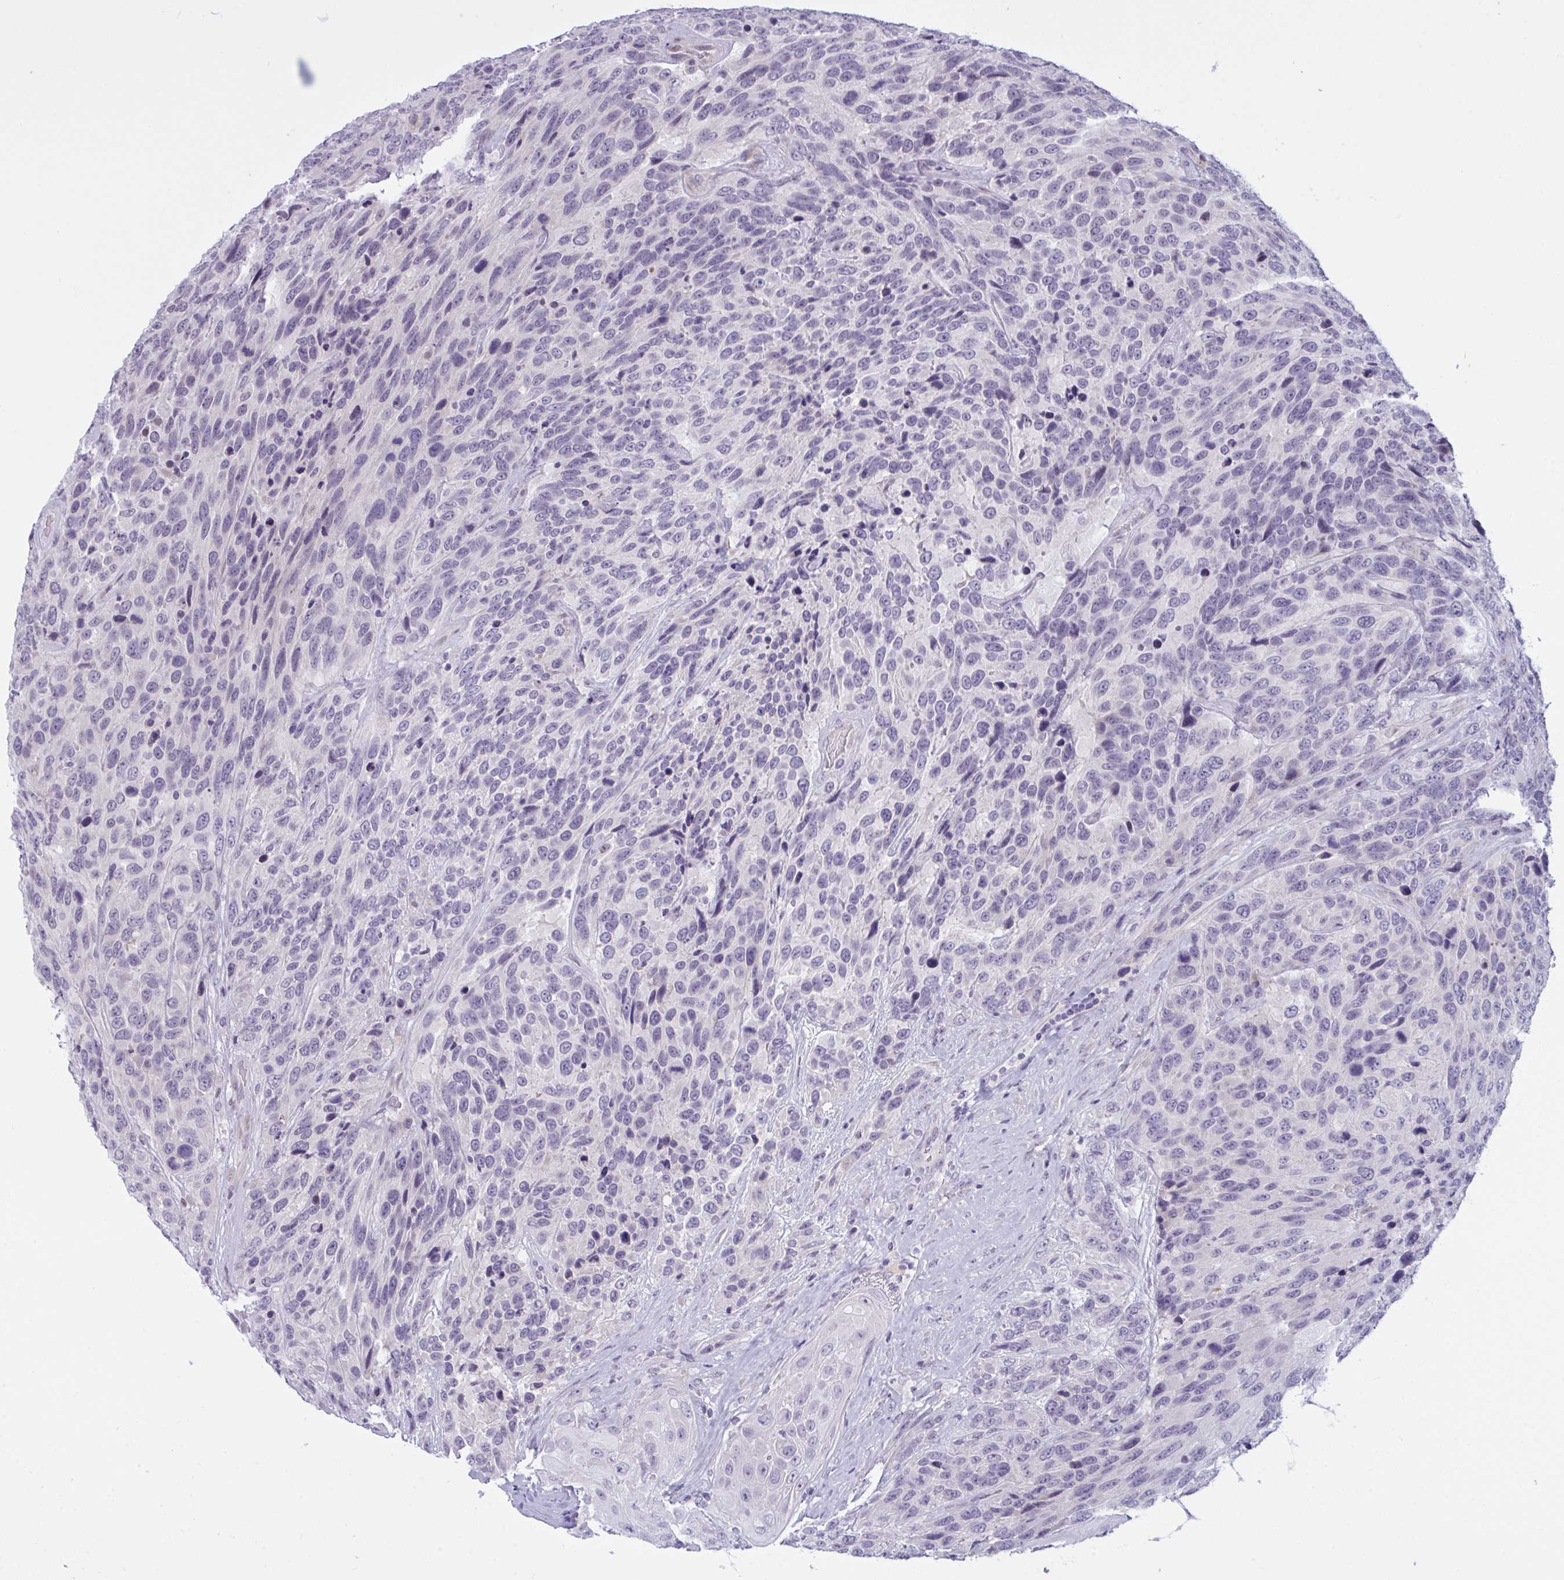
{"staining": {"intensity": "negative", "quantity": "none", "location": "none"}, "tissue": "urothelial cancer", "cell_type": "Tumor cells", "image_type": "cancer", "snomed": [{"axis": "morphology", "description": "Urothelial carcinoma, High grade"}, {"axis": "topography", "description": "Urinary bladder"}], "caption": "High magnification brightfield microscopy of high-grade urothelial carcinoma stained with DAB (brown) and counterstained with hematoxylin (blue): tumor cells show no significant staining. (Stains: DAB (3,3'-diaminobenzidine) immunohistochemistry with hematoxylin counter stain, Microscopy: brightfield microscopy at high magnification).", "gene": "TCEAL8", "patient": {"sex": "female", "age": 70}}